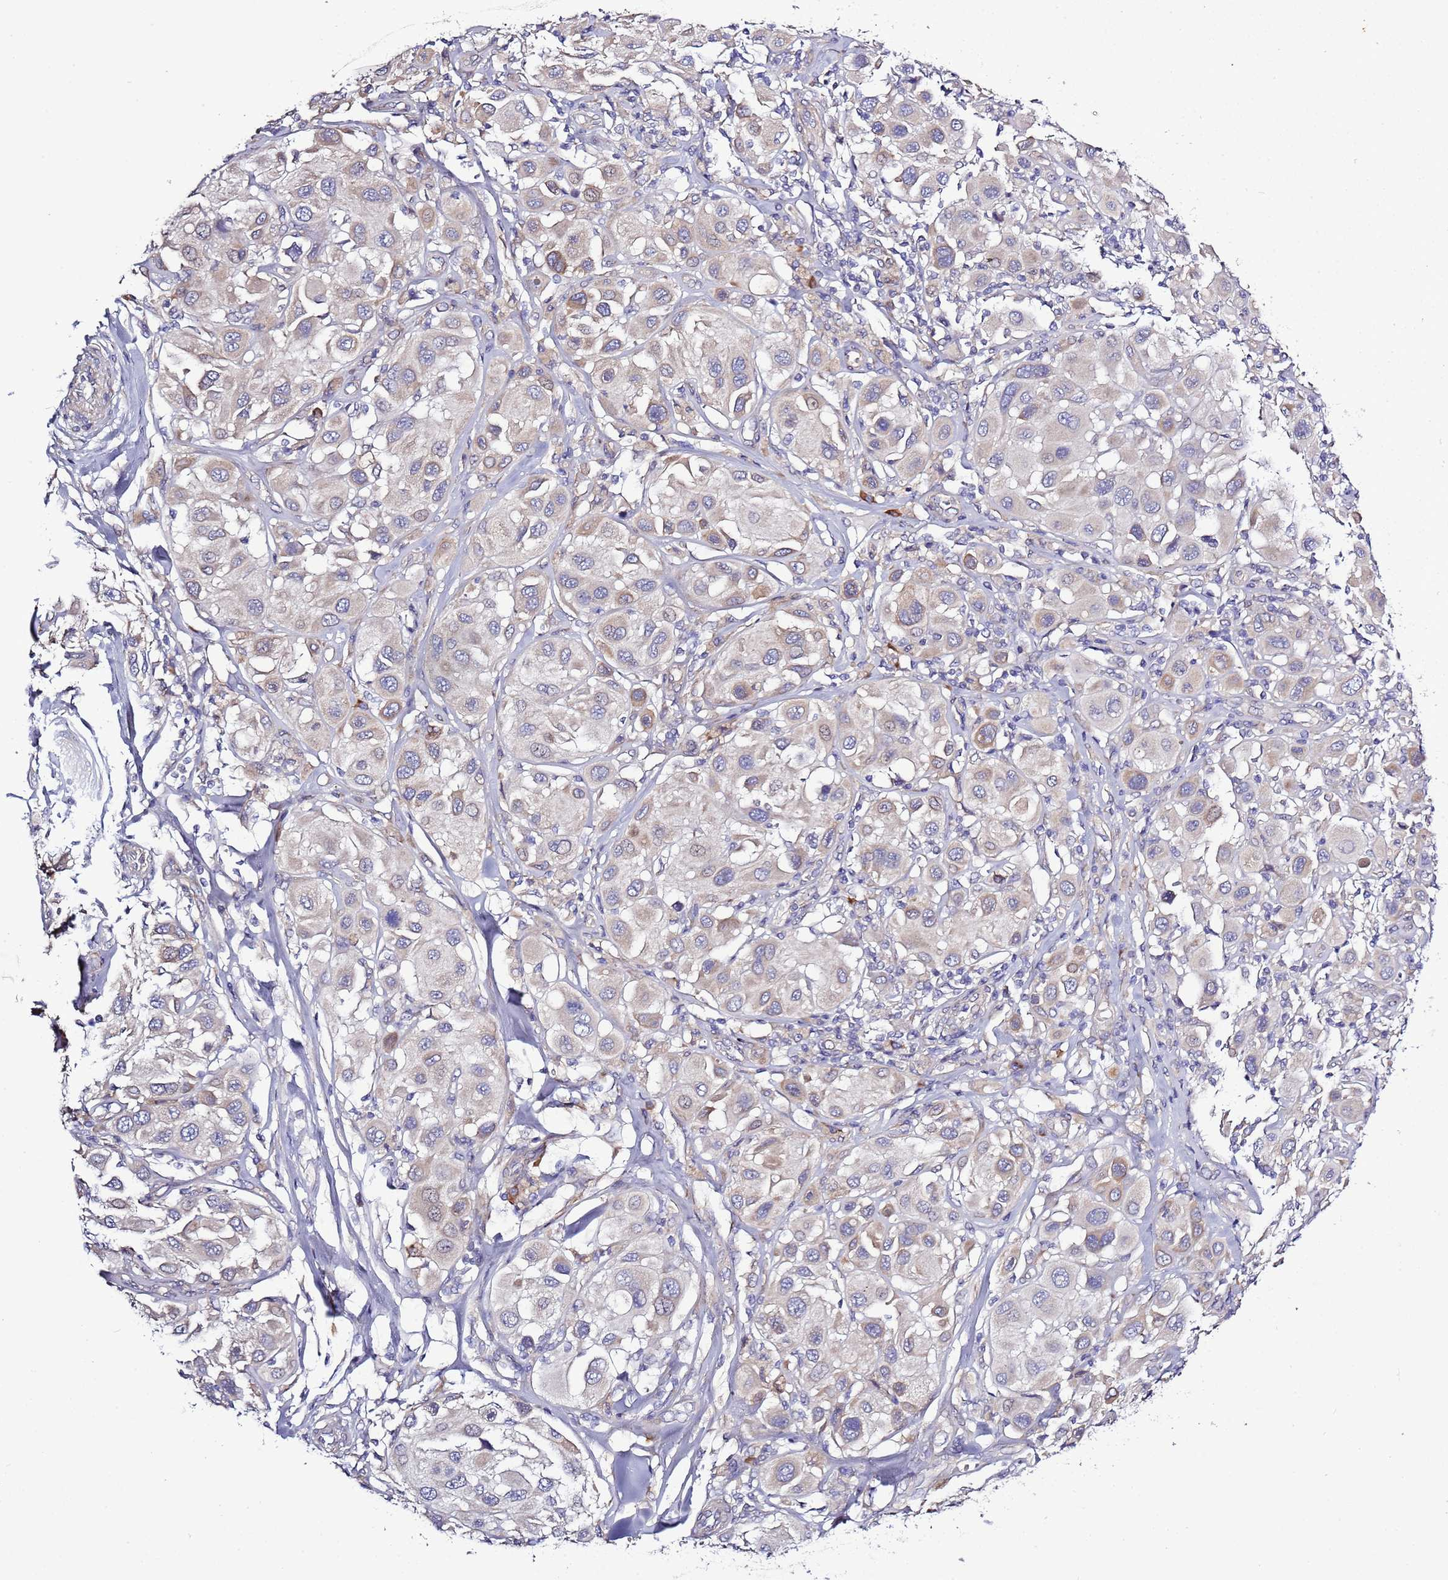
{"staining": {"intensity": "weak", "quantity": "<25%", "location": "cytoplasmic/membranous"}, "tissue": "melanoma", "cell_type": "Tumor cells", "image_type": "cancer", "snomed": [{"axis": "morphology", "description": "Malignant melanoma, Metastatic site"}, {"axis": "topography", "description": "Skin"}], "caption": "Immunohistochemistry histopathology image of neoplastic tissue: human malignant melanoma (metastatic site) stained with DAB displays no significant protein staining in tumor cells.", "gene": "SPCS1", "patient": {"sex": "male", "age": 41}}